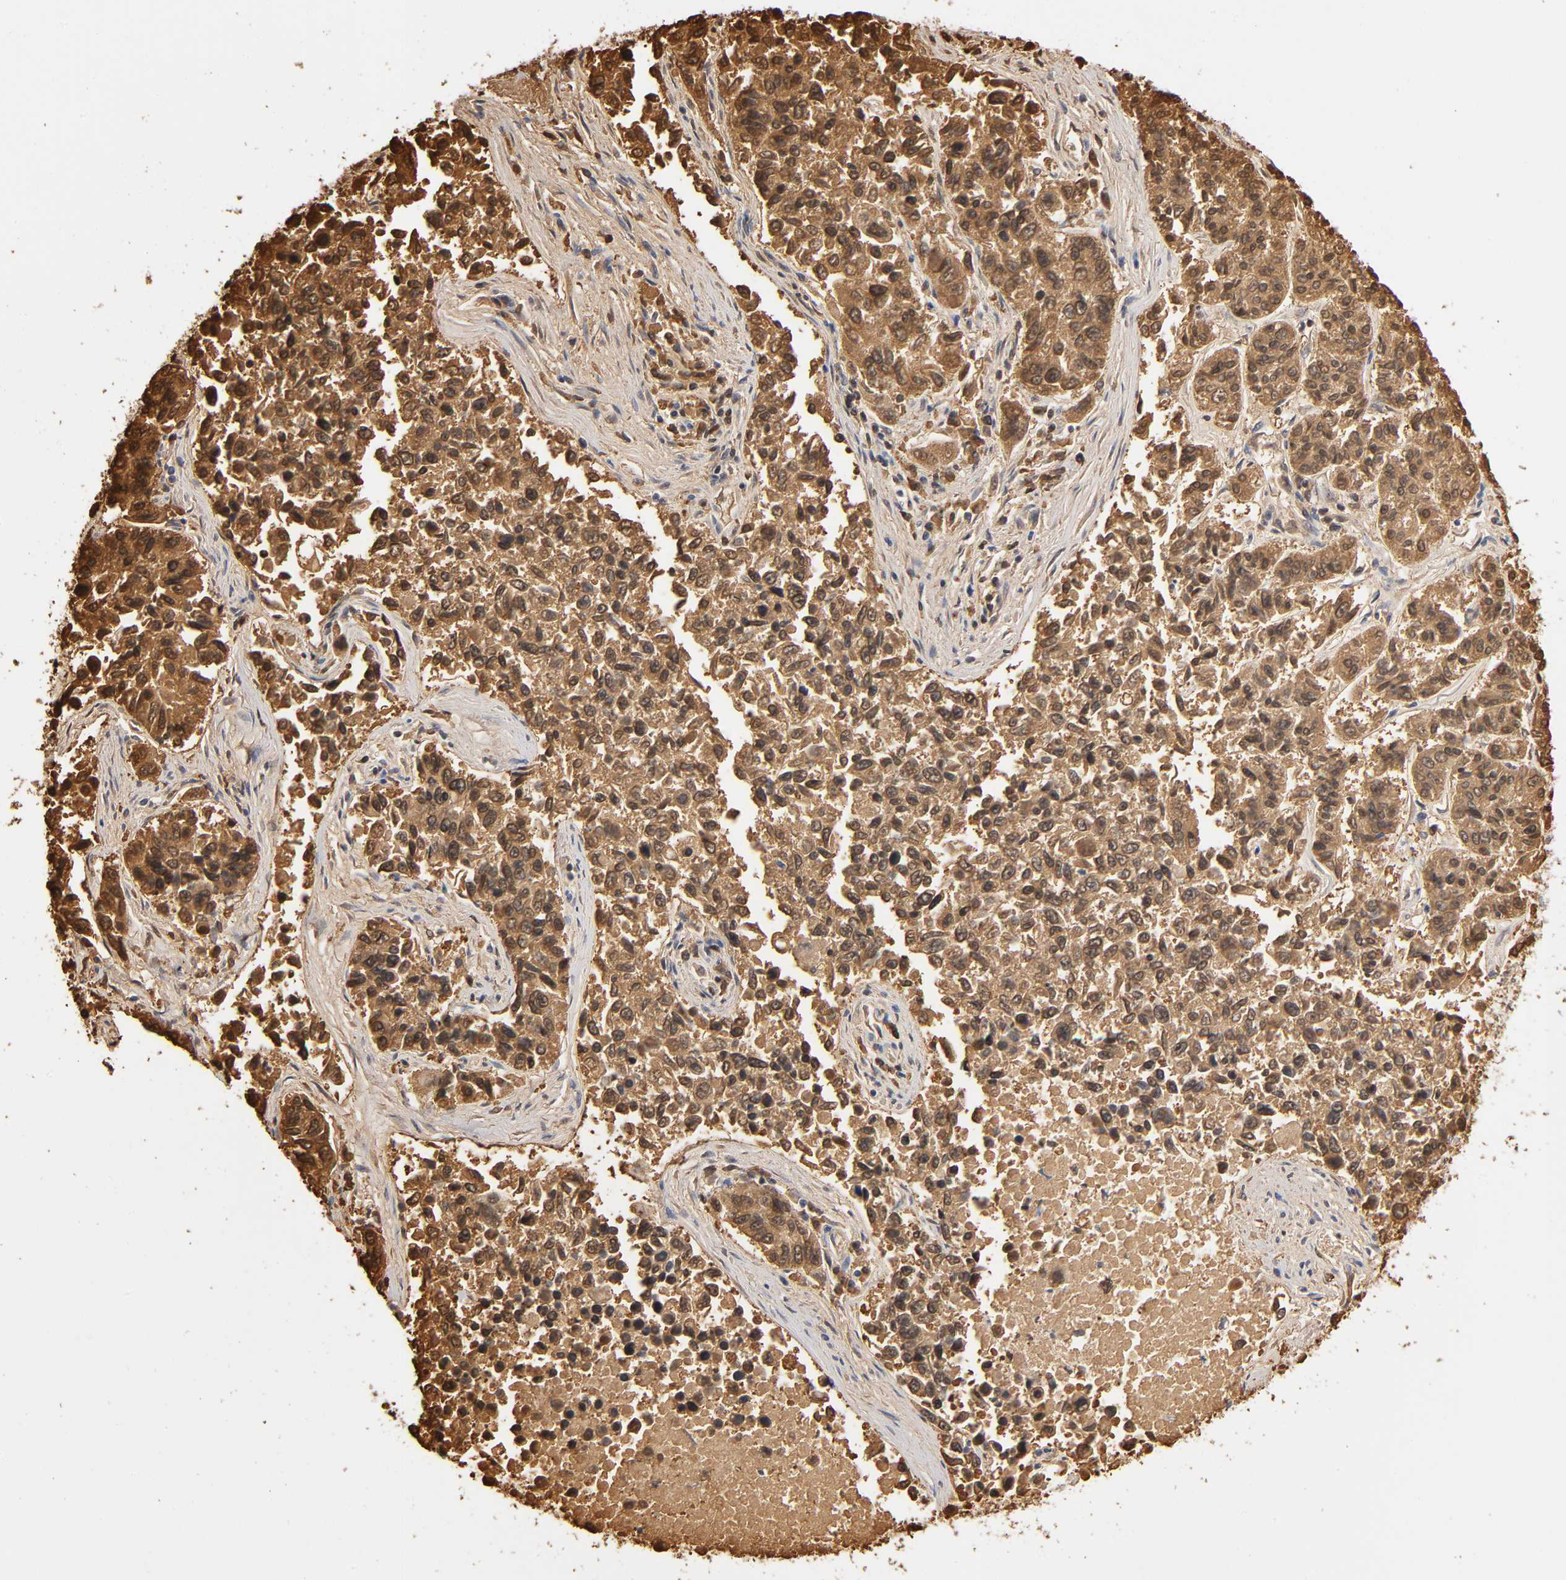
{"staining": {"intensity": "strong", "quantity": ">75%", "location": "cytoplasmic/membranous"}, "tissue": "lung cancer", "cell_type": "Tumor cells", "image_type": "cancer", "snomed": [{"axis": "morphology", "description": "Adenocarcinoma, NOS"}, {"axis": "topography", "description": "Lung"}], "caption": "A brown stain labels strong cytoplasmic/membranous positivity of a protein in adenocarcinoma (lung) tumor cells.", "gene": "DFFB", "patient": {"sex": "male", "age": 84}}